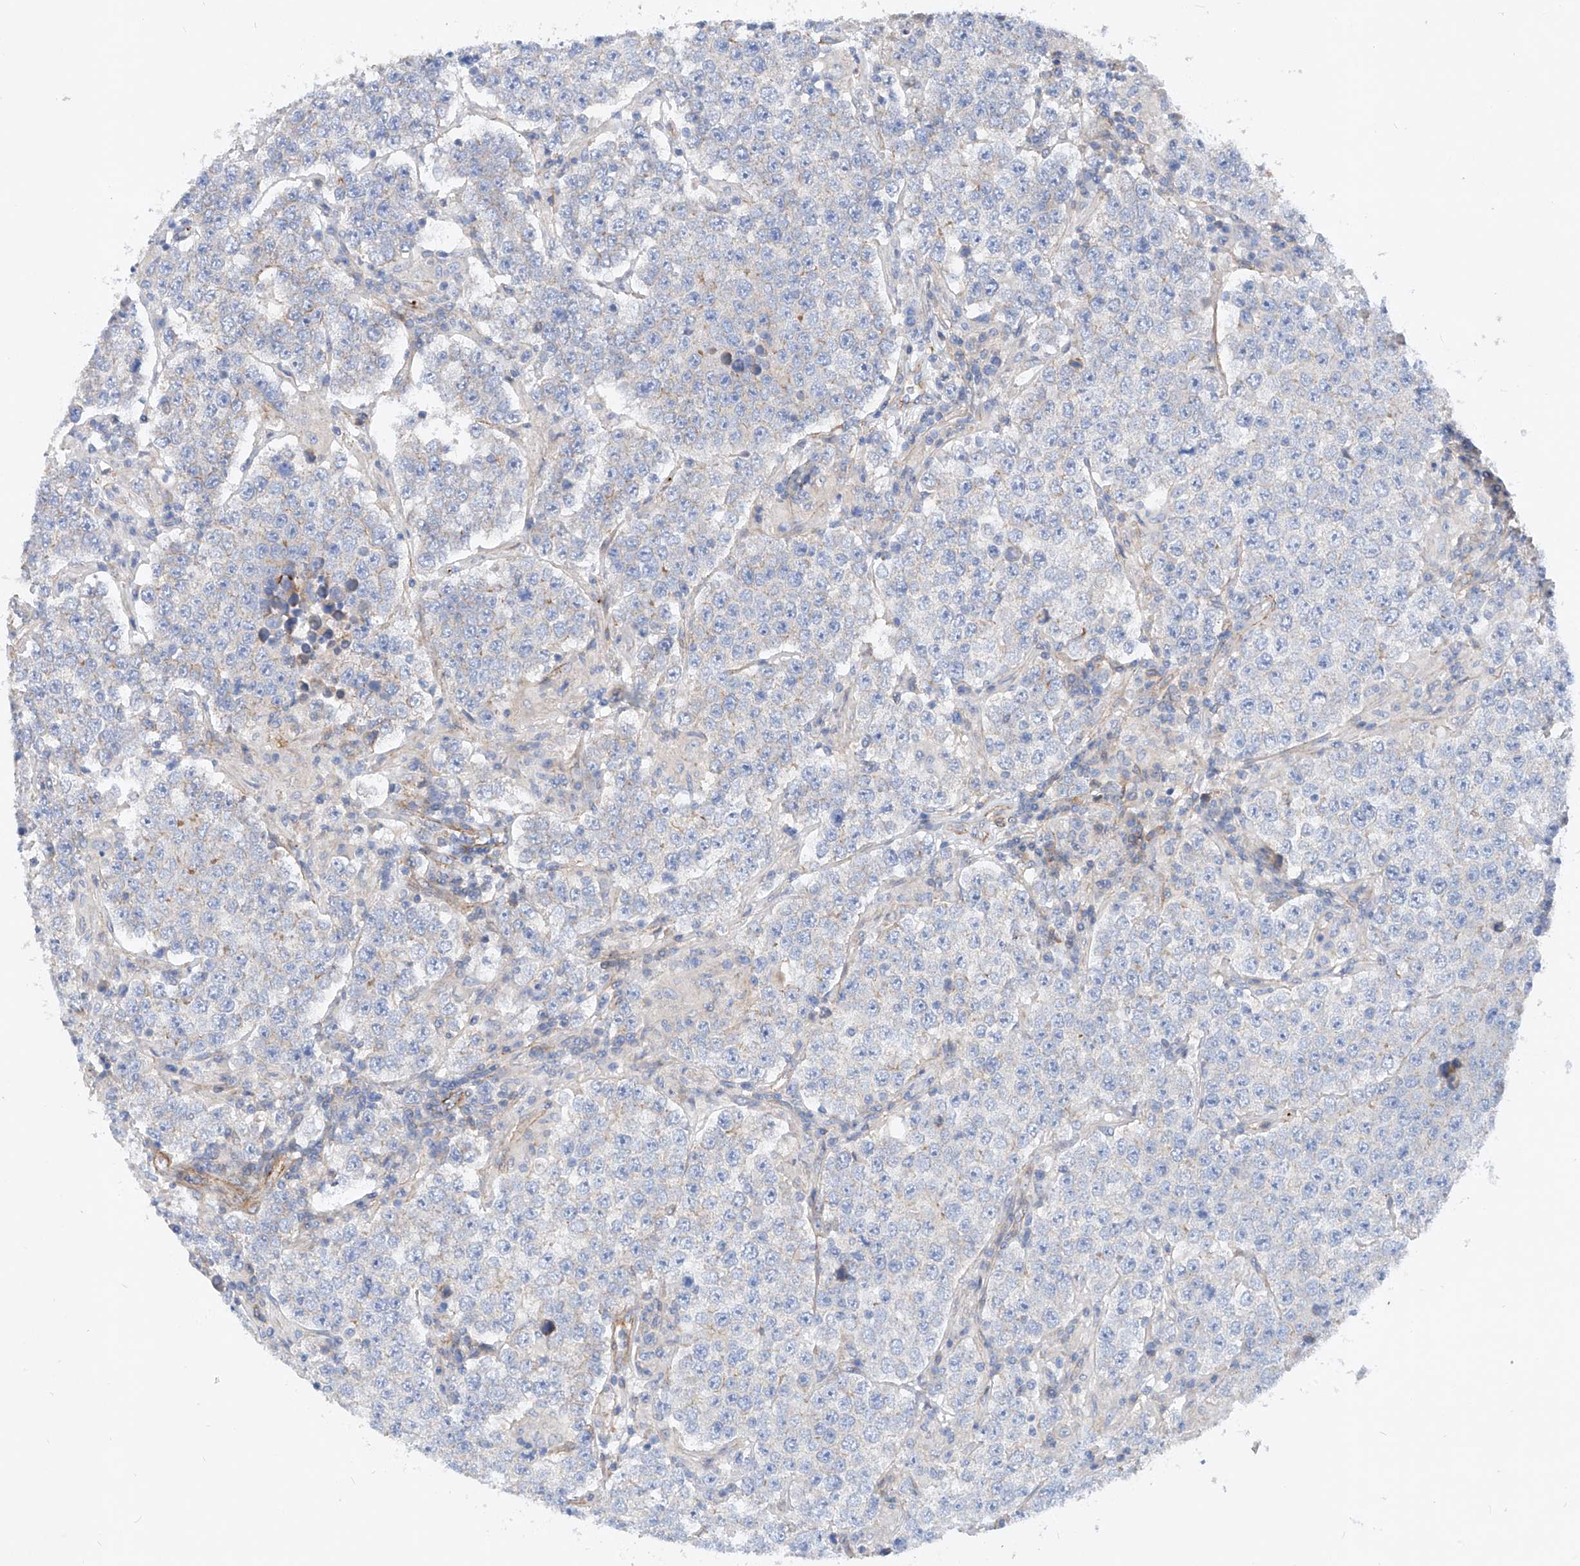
{"staining": {"intensity": "negative", "quantity": "none", "location": "none"}, "tissue": "testis cancer", "cell_type": "Tumor cells", "image_type": "cancer", "snomed": [{"axis": "morphology", "description": "Normal tissue, NOS"}, {"axis": "morphology", "description": "Urothelial carcinoma, High grade"}, {"axis": "morphology", "description": "Seminoma, NOS"}, {"axis": "morphology", "description": "Carcinoma, Embryonal, NOS"}, {"axis": "topography", "description": "Urinary bladder"}, {"axis": "topography", "description": "Testis"}], "caption": "An immunohistochemistry (IHC) micrograph of urothelial carcinoma (high-grade) (testis) is shown. There is no staining in tumor cells of urothelial carcinoma (high-grade) (testis).", "gene": "TAS2R60", "patient": {"sex": "male", "age": 41}}